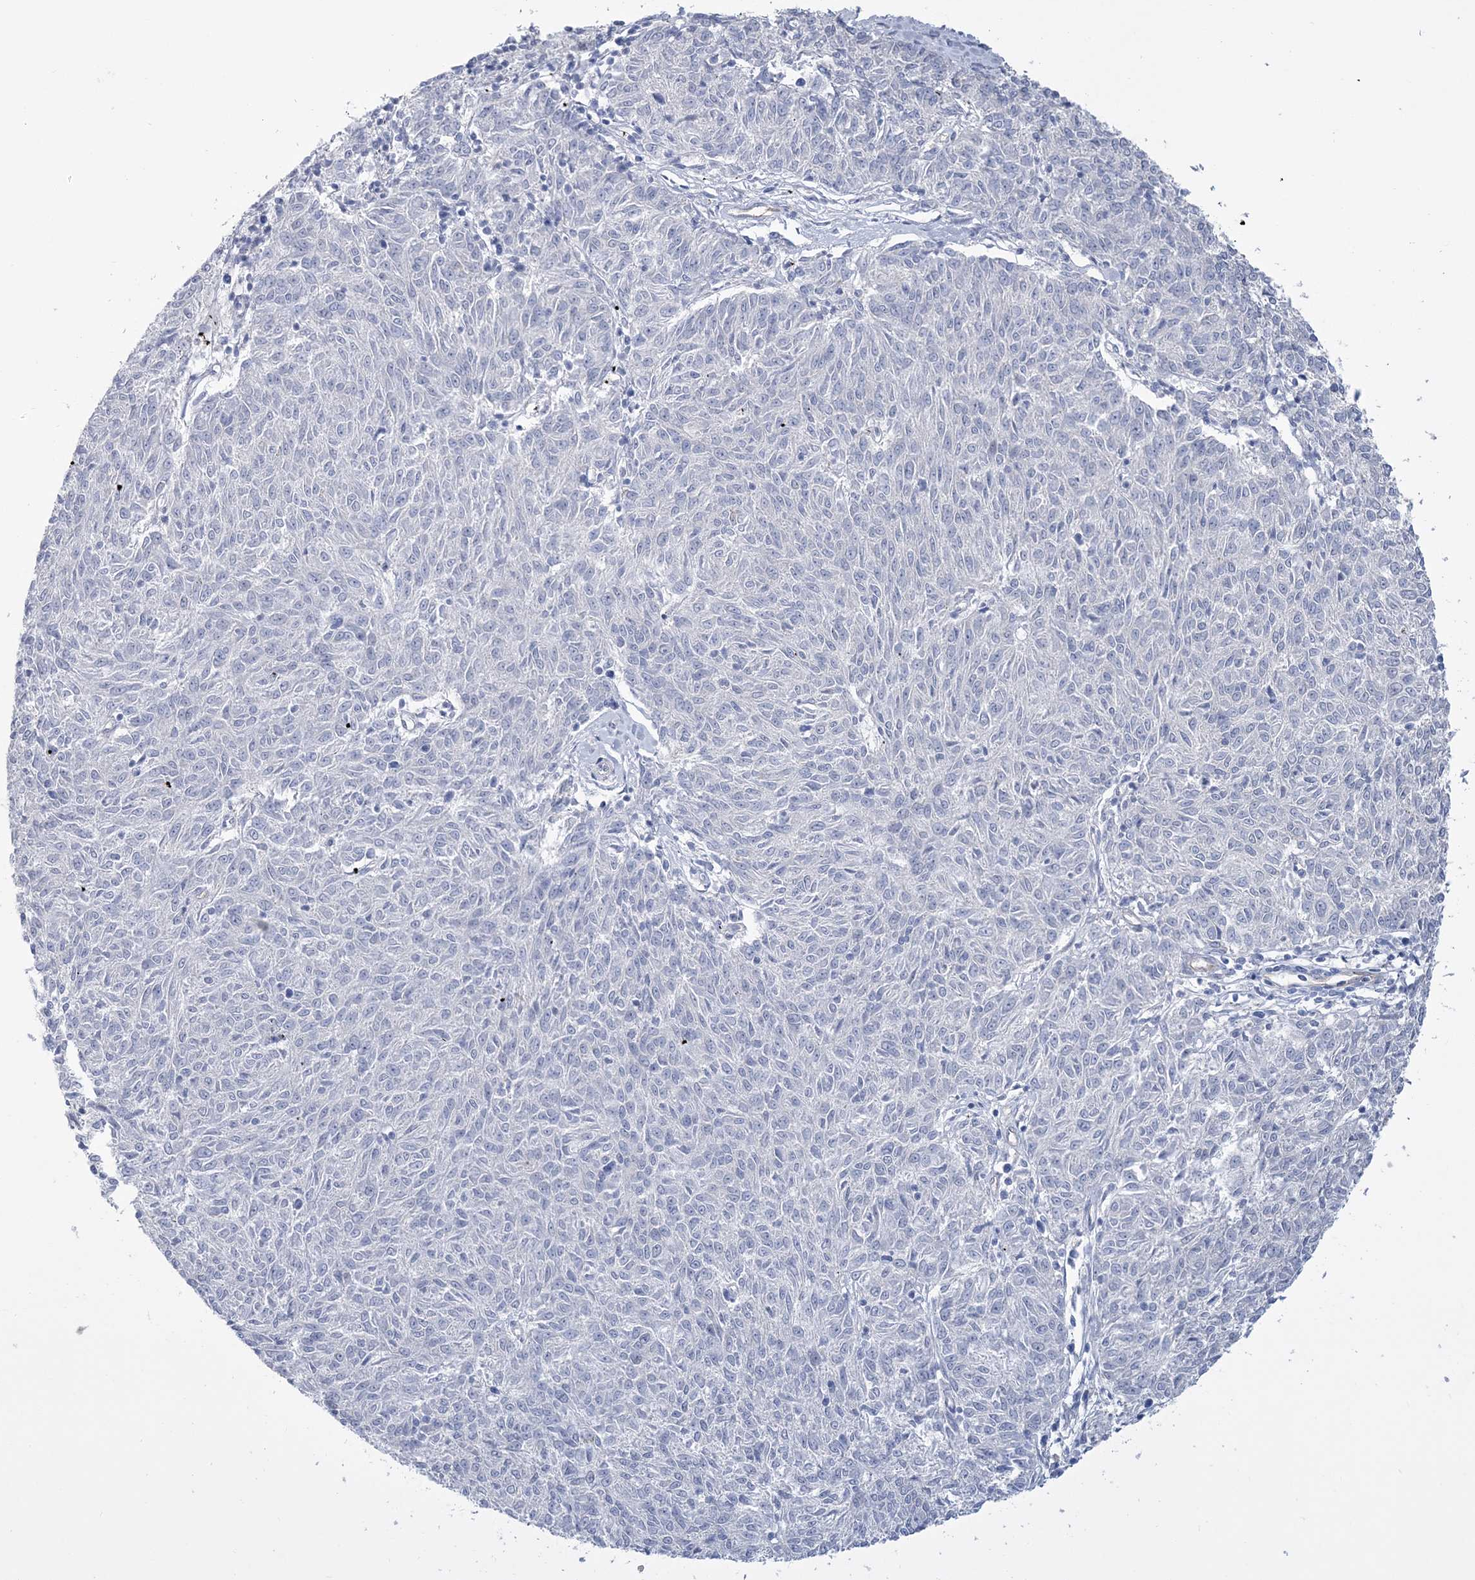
{"staining": {"intensity": "negative", "quantity": "none", "location": "none"}, "tissue": "melanoma", "cell_type": "Tumor cells", "image_type": "cancer", "snomed": [{"axis": "morphology", "description": "Malignant melanoma, NOS"}, {"axis": "topography", "description": "Skin"}], "caption": "Photomicrograph shows no protein positivity in tumor cells of malignant melanoma tissue.", "gene": "RAB11FIP5", "patient": {"sex": "female", "age": 72}}